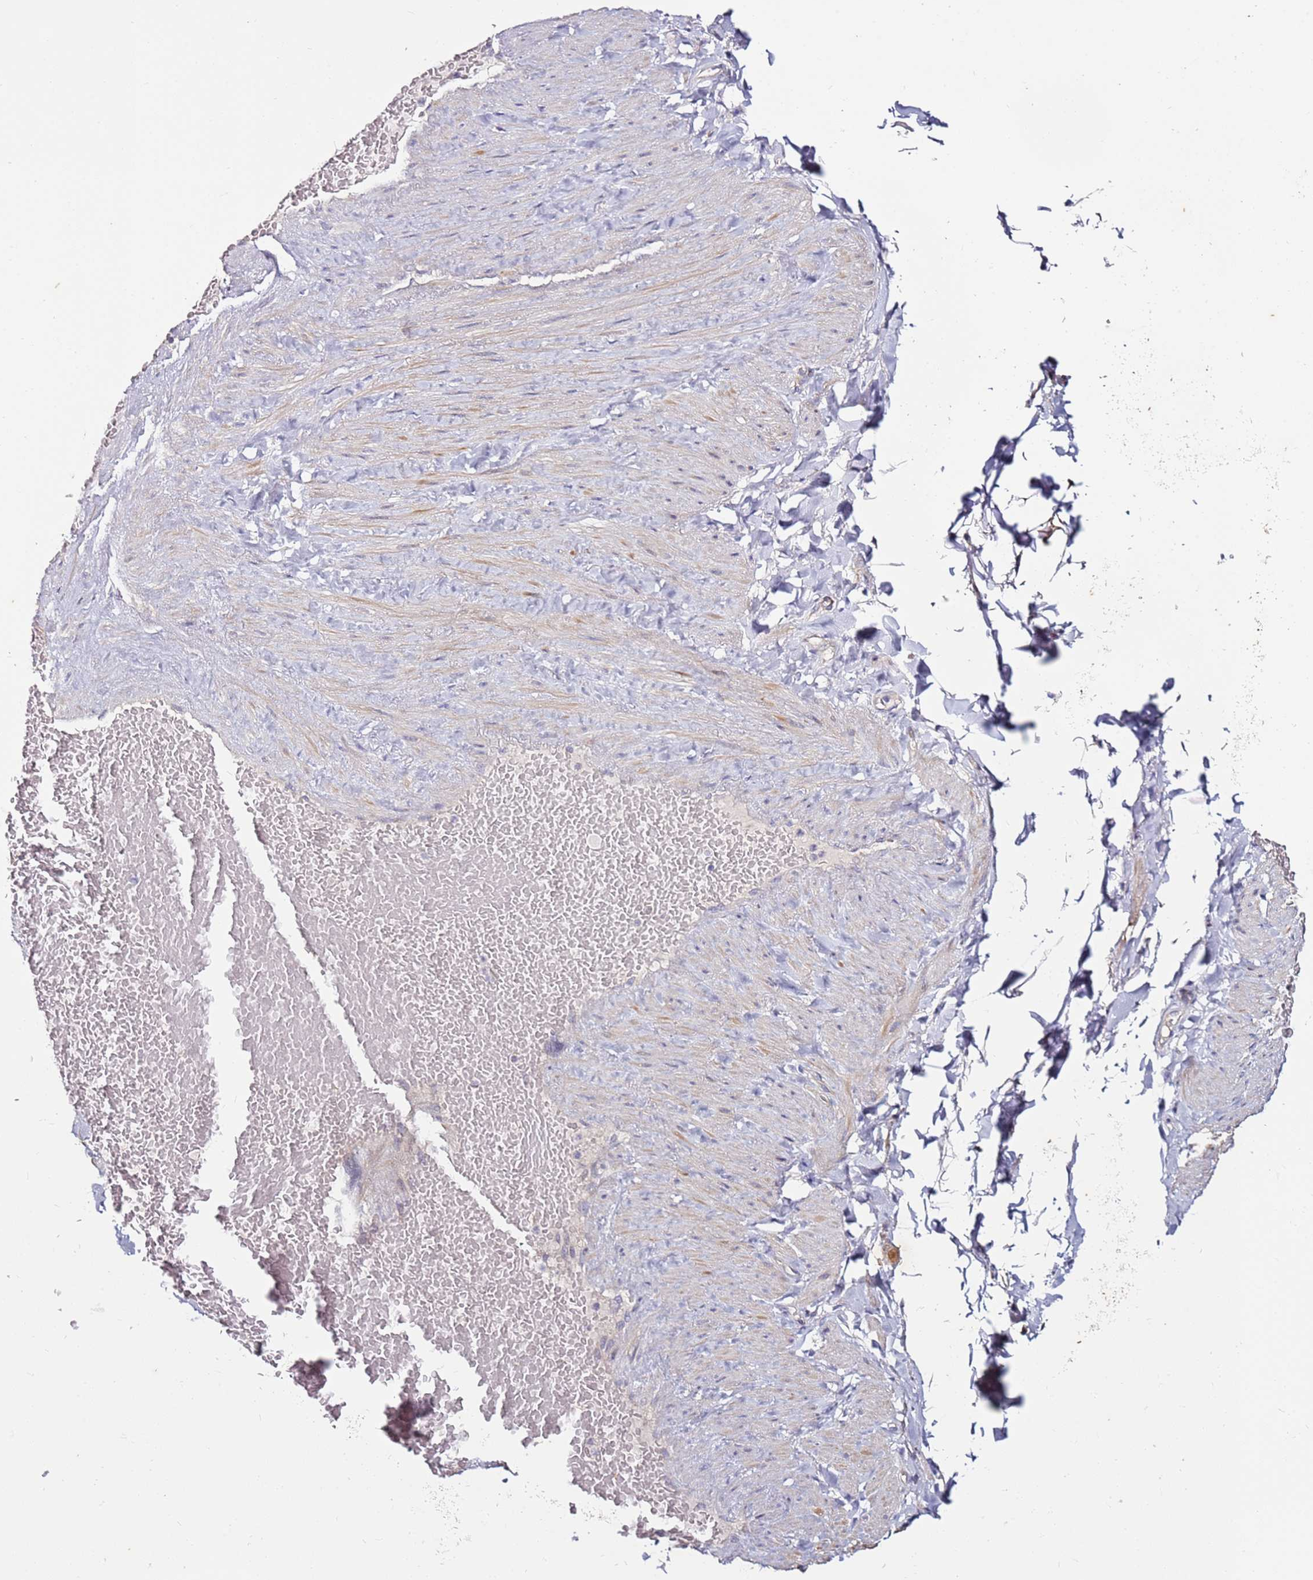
{"staining": {"intensity": "negative", "quantity": "none", "location": "none"}, "tissue": "soft tissue", "cell_type": "Chondrocytes", "image_type": "normal", "snomed": [{"axis": "morphology", "description": "Normal tissue, NOS"}, {"axis": "topography", "description": "Soft tissue"}, {"axis": "topography", "description": "Vascular tissue"}], "caption": "High power microscopy photomicrograph of an IHC micrograph of unremarkable soft tissue, revealing no significant positivity in chondrocytes. Brightfield microscopy of IHC stained with DAB (brown) and hematoxylin (blue), captured at high magnification.", "gene": "SRRM5", "patient": {"sex": "male", "age": 54}}